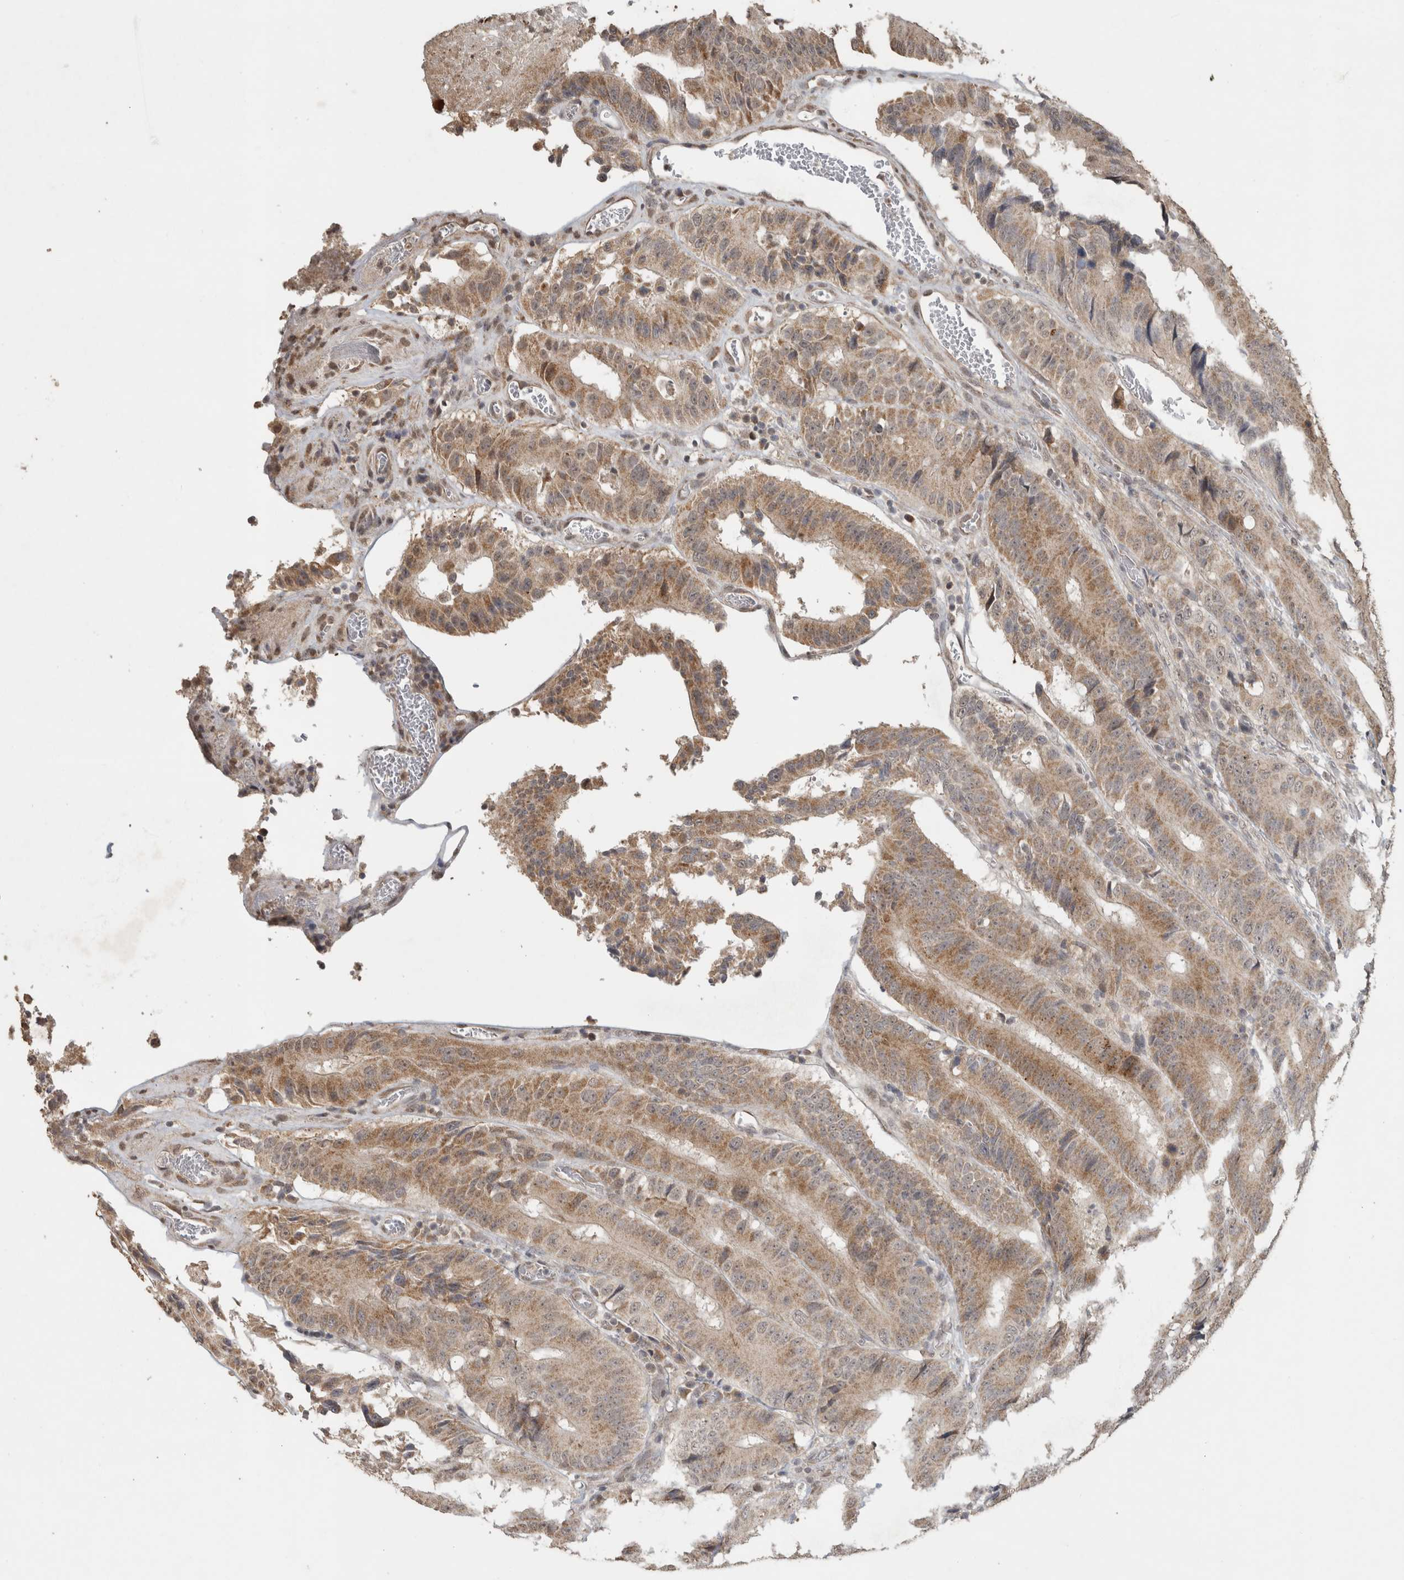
{"staining": {"intensity": "moderate", "quantity": ">75%", "location": "cytoplasmic/membranous"}, "tissue": "colorectal cancer", "cell_type": "Tumor cells", "image_type": "cancer", "snomed": [{"axis": "morphology", "description": "Adenocarcinoma, NOS"}, {"axis": "topography", "description": "Colon"}], "caption": "Immunohistochemistry of human colorectal adenocarcinoma shows medium levels of moderate cytoplasmic/membranous staining in approximately >75% of tumor cells.", "gene": "FAM3A", "patient": {"sex": "male", "age": 83}}